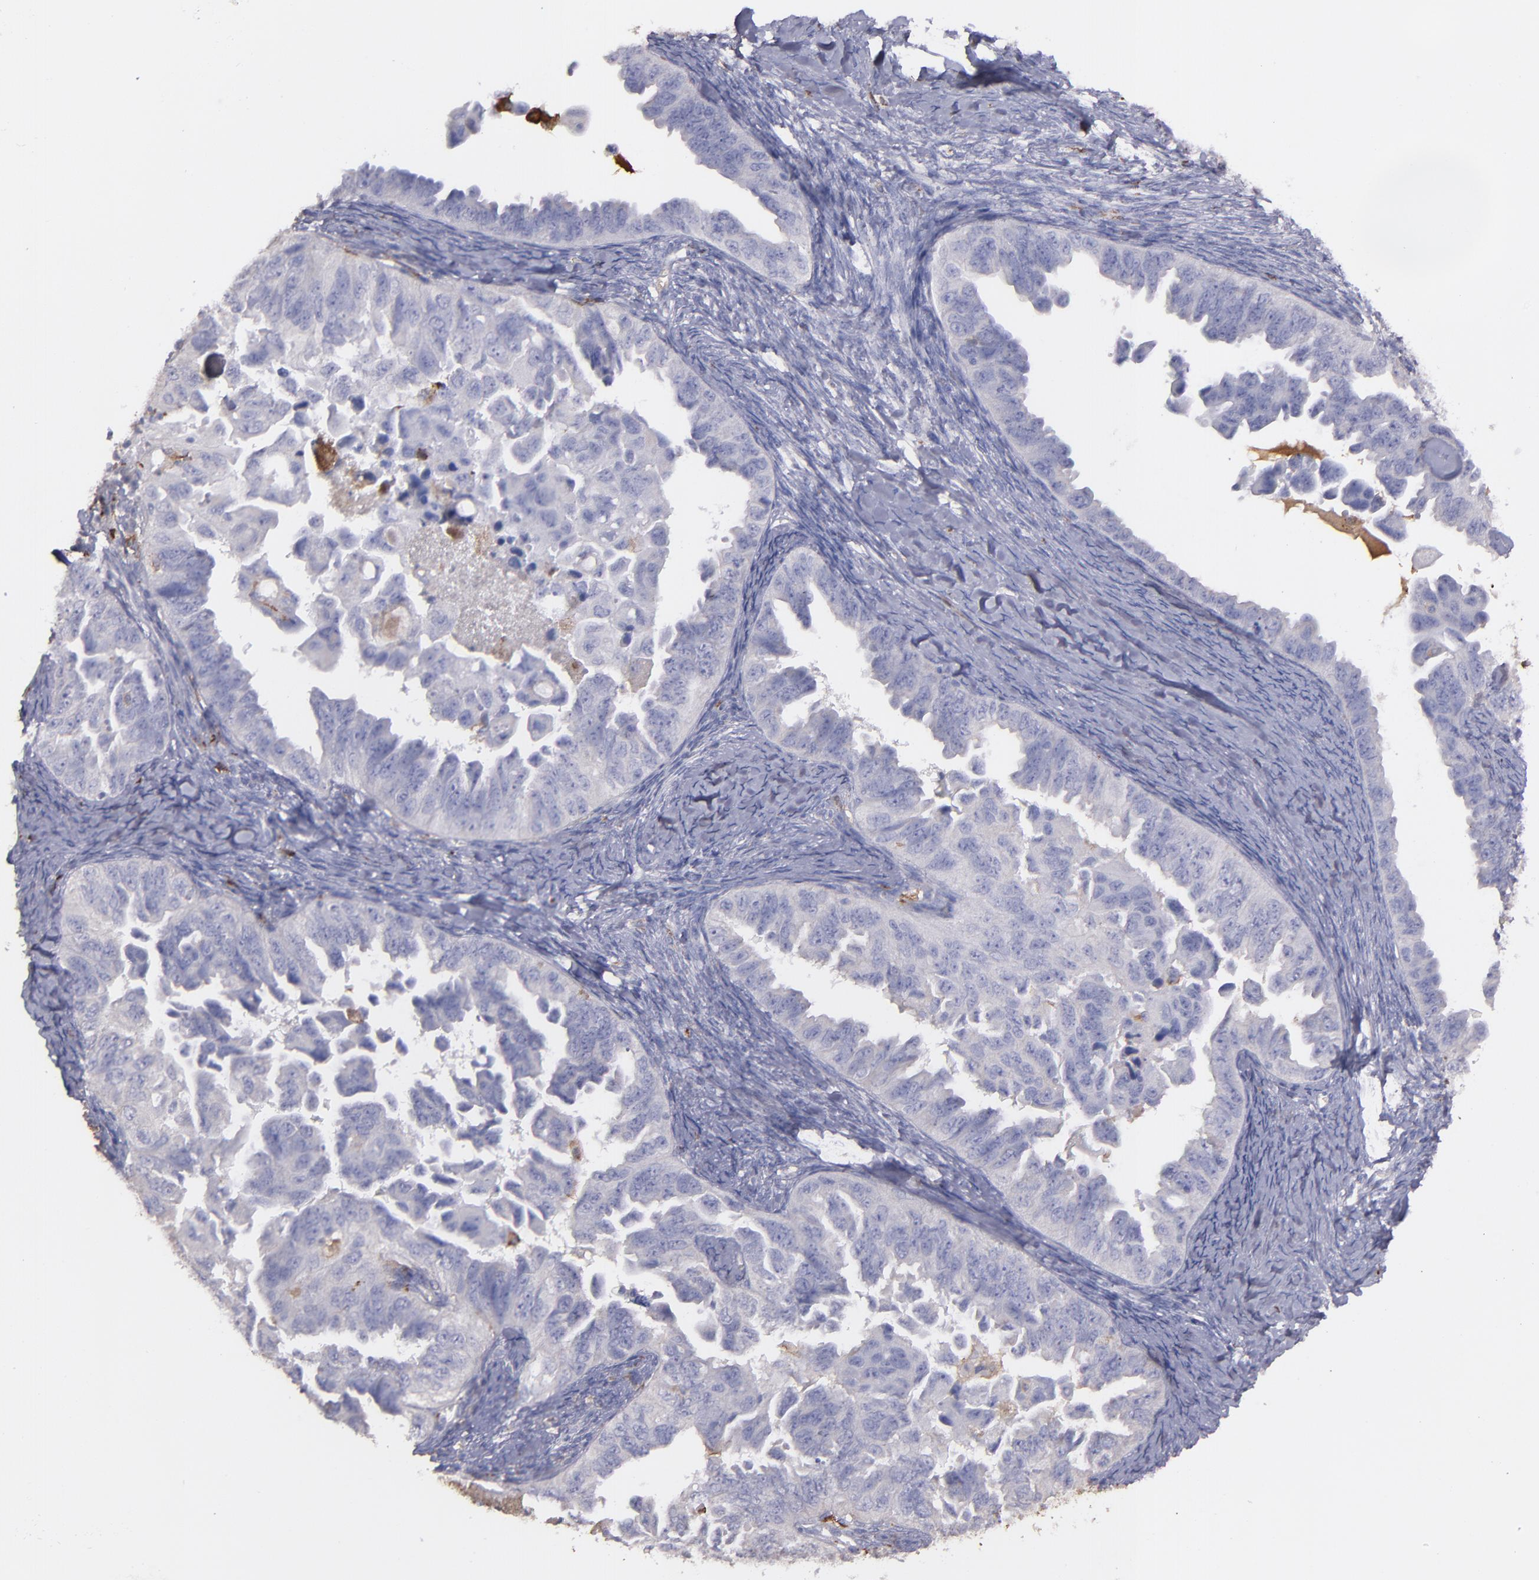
{"staining": {"intensity": "weak", "quantity": "<25%", "location": "cytoplasmic/membranous"}, "tissue": "ovarian cancer", "cell_type": "Tumor cells", "image_type": "cancer", "snomed": [{"axis": "morphology", "description": "Cystadenocarcinoma, serous, NOS"}, {"axis": "topography", "description": "Ovary"}], "caption": "Ovarian cancer stained for a protein using immunohistochemistry (IHC) displays no expression tumor cells.", "gene": "C1QA", "patient": {"sex": "female", "age": 82}}